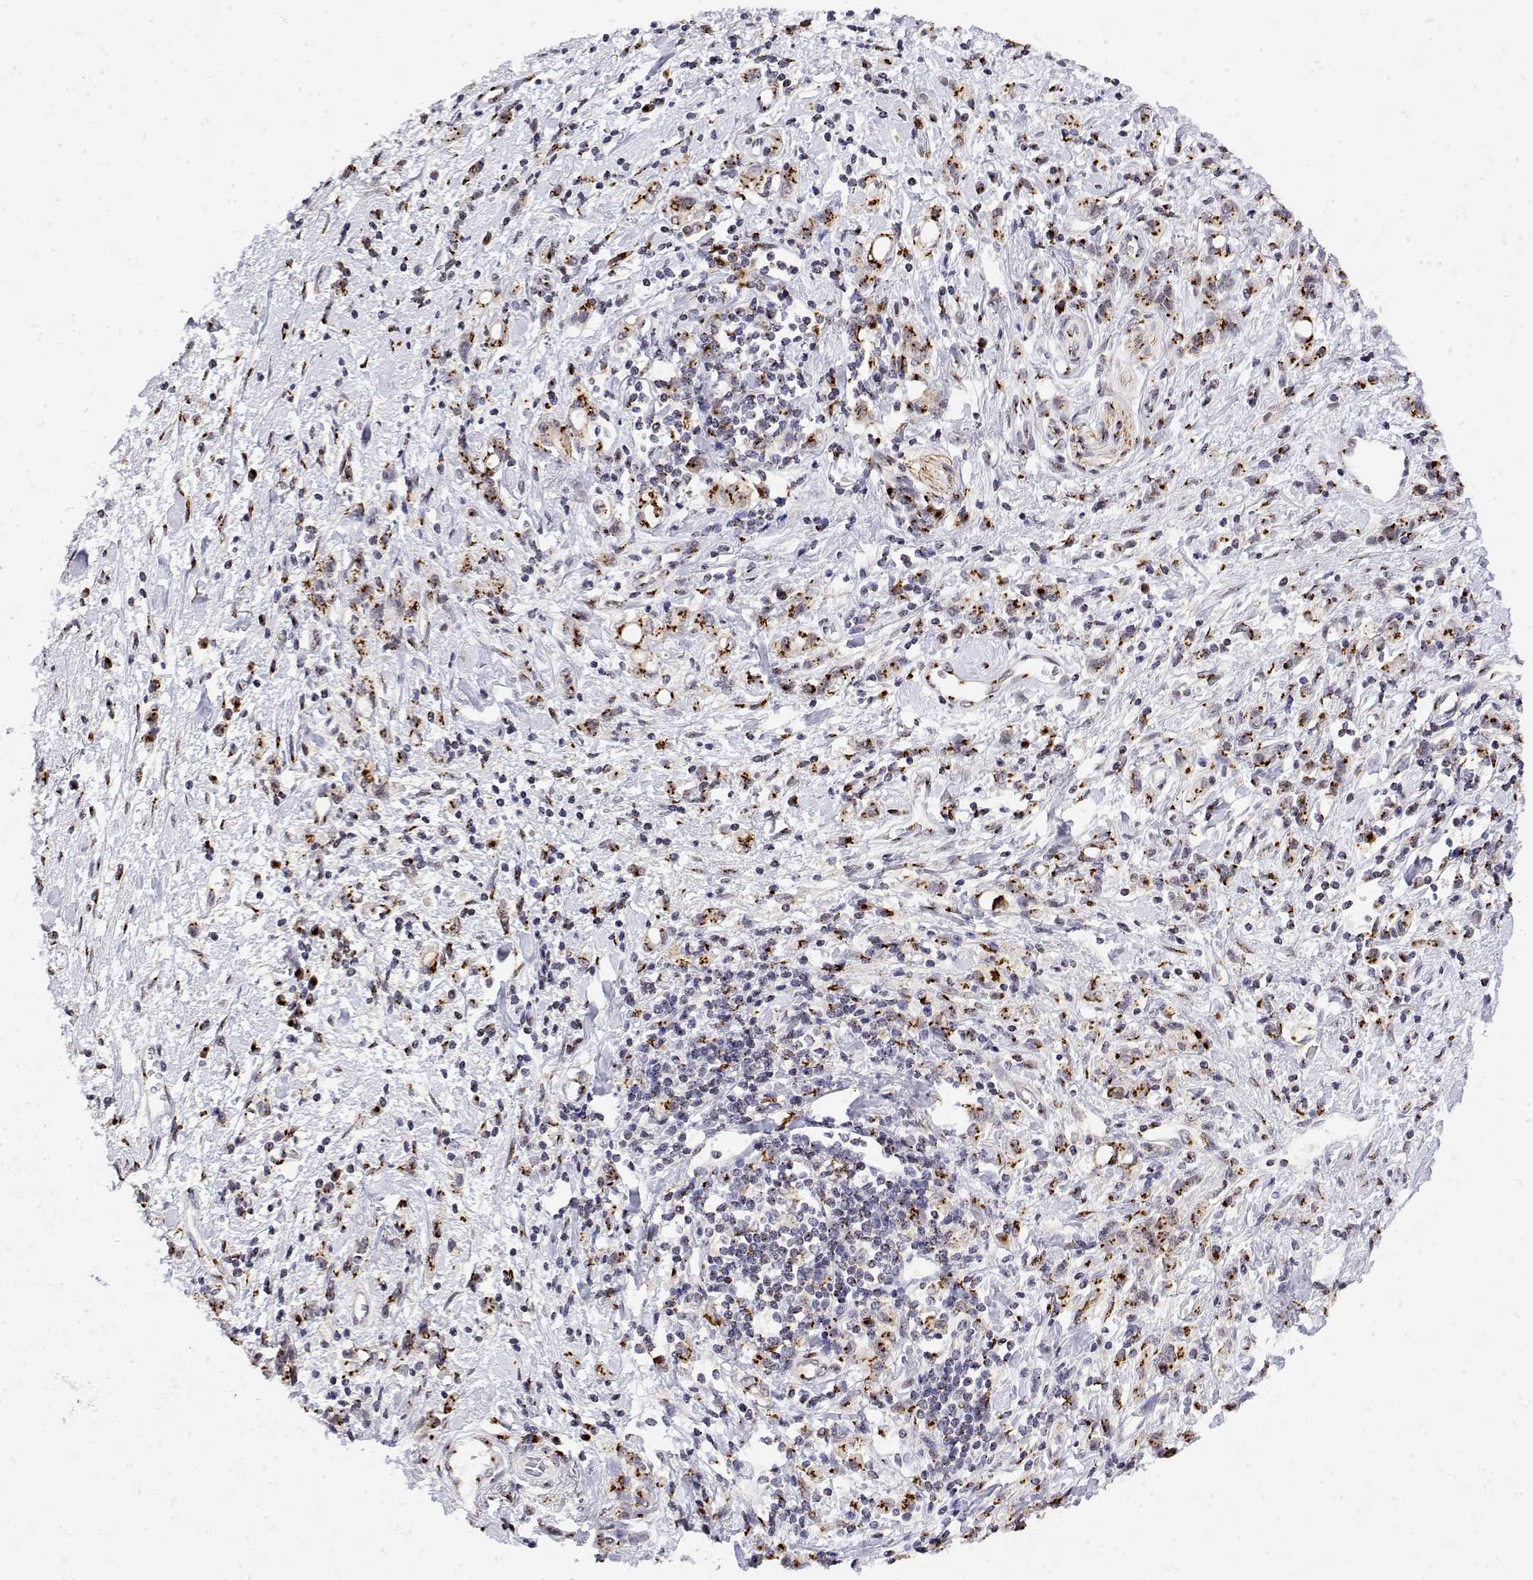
{"staining": {"intensity": "strong", "quantity": "25%-75%", "location": "cytoplasmic/membranous"}, "tissue": "stomach cancer", "cell_type": "Tumor cells", "image_type": "cancer", "snomed": [{"axis": "morphology", "description": "Adenocarcinoma, NOS"}, {"axis": "topography", "description": "Stomach"}], "caption": "This histopathology image displays immunohistochemistry staining of human stomach cancer (adenocarcinoma), with high strong cytoplasmic/membranous positivity in approximately 25%-75% of tumor cells.", "gene": "YIPF3", "patient": {"sex": "male", "age": 77}}